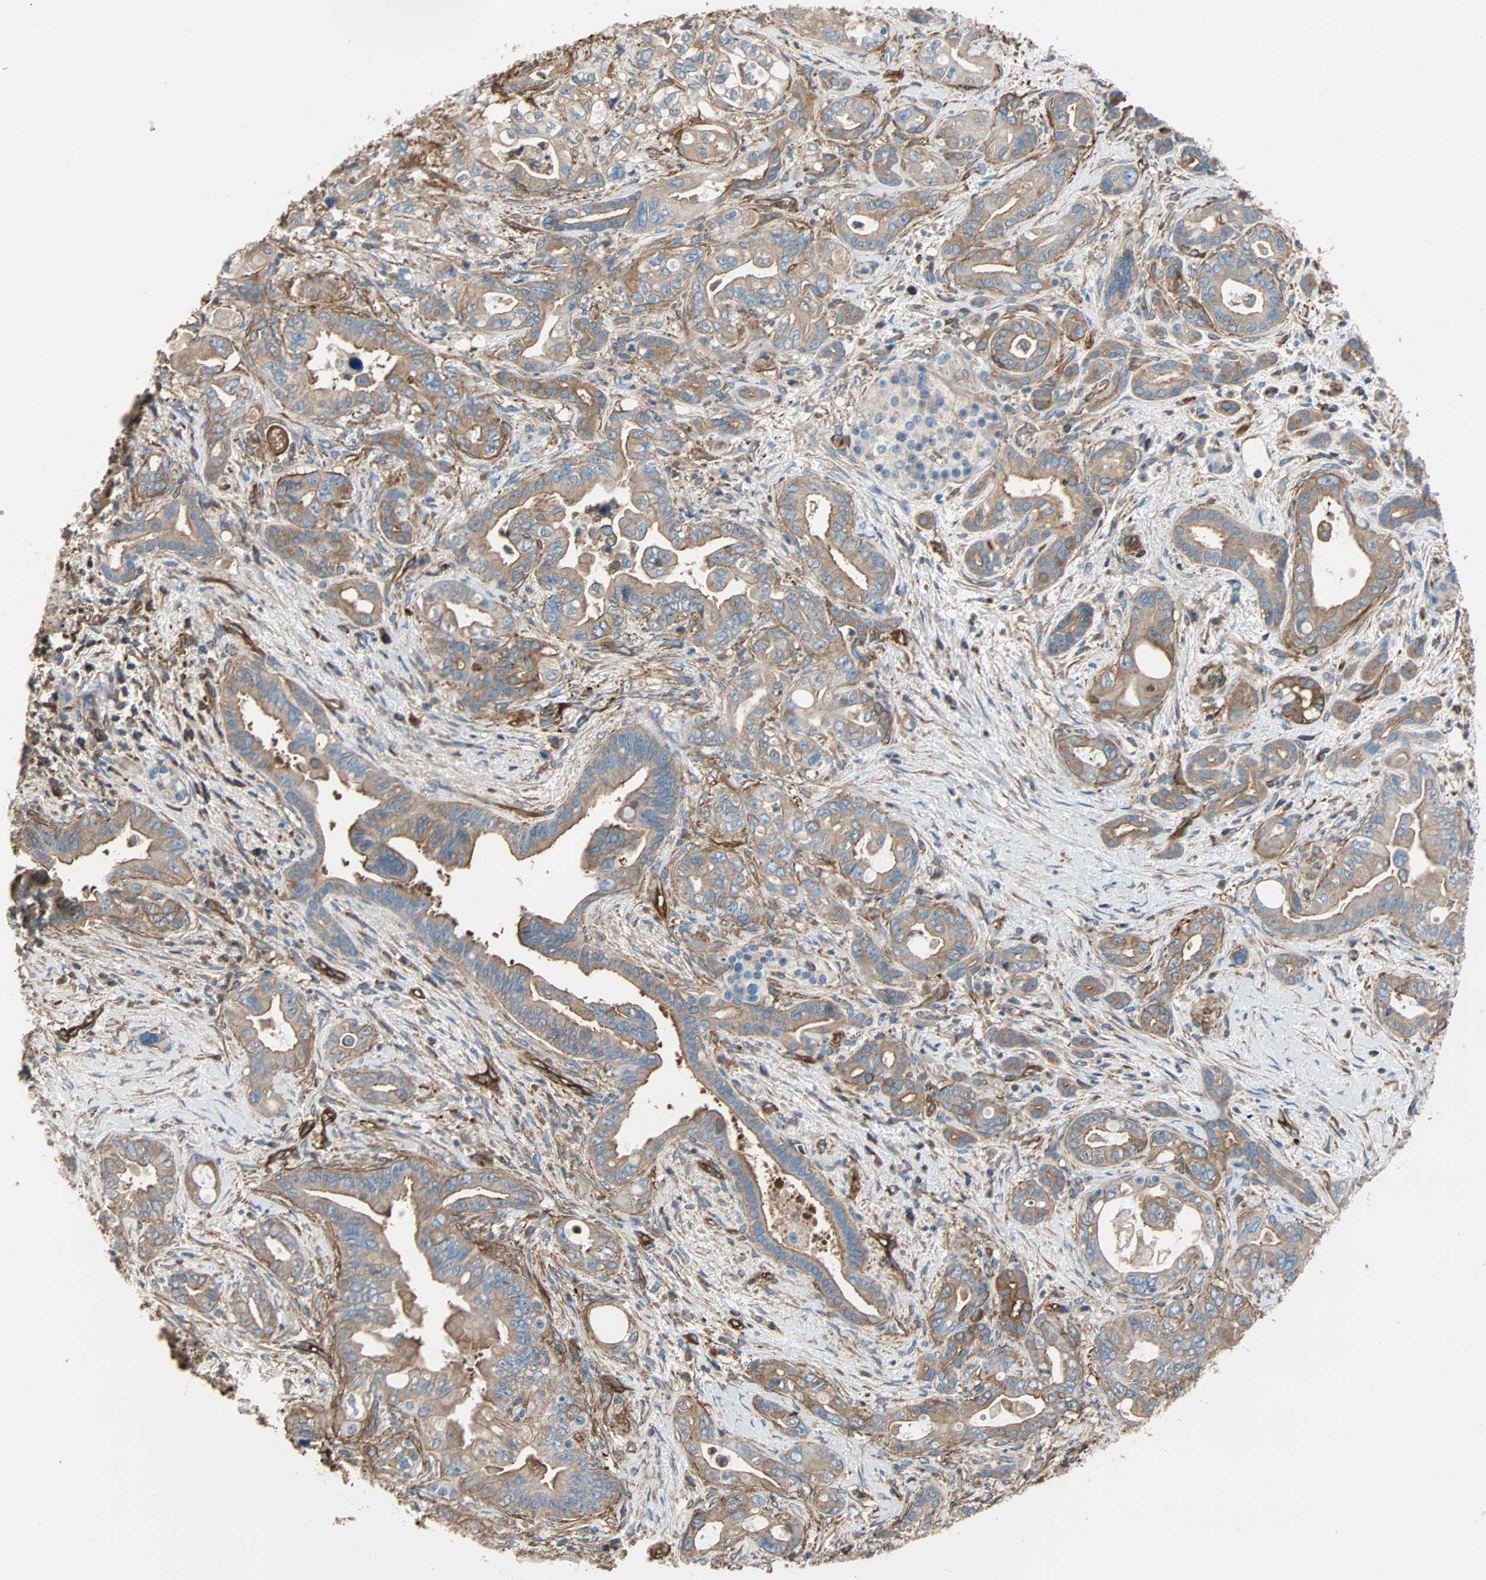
{"staining": {"intensity": "weak", "quantity": ">75%", "location": "cytoplasmic/membranous"}, "tissue": "pancreatic cancer", "cell_type": "Tumor cells", "image_type": "cancer", "snomed": [{"axis": "morphology", "description": "Adenocarcinoma, NOS"}, {"axis": "topography", "description": "Pancreas"}], "caption": "Immunohistochemistry (IHC) micrograph of neoplastic tissue: adenocarcinoma (pancreatic) stained using IHC reveals low levels of weak protein expression localized specifically in the cytoplasmic/membranous of tumor cells, appearing as a cytoplasmic/membranous brown color.", "gene": "GALNT10", "patient": {"sex": "male", "age": 70}}